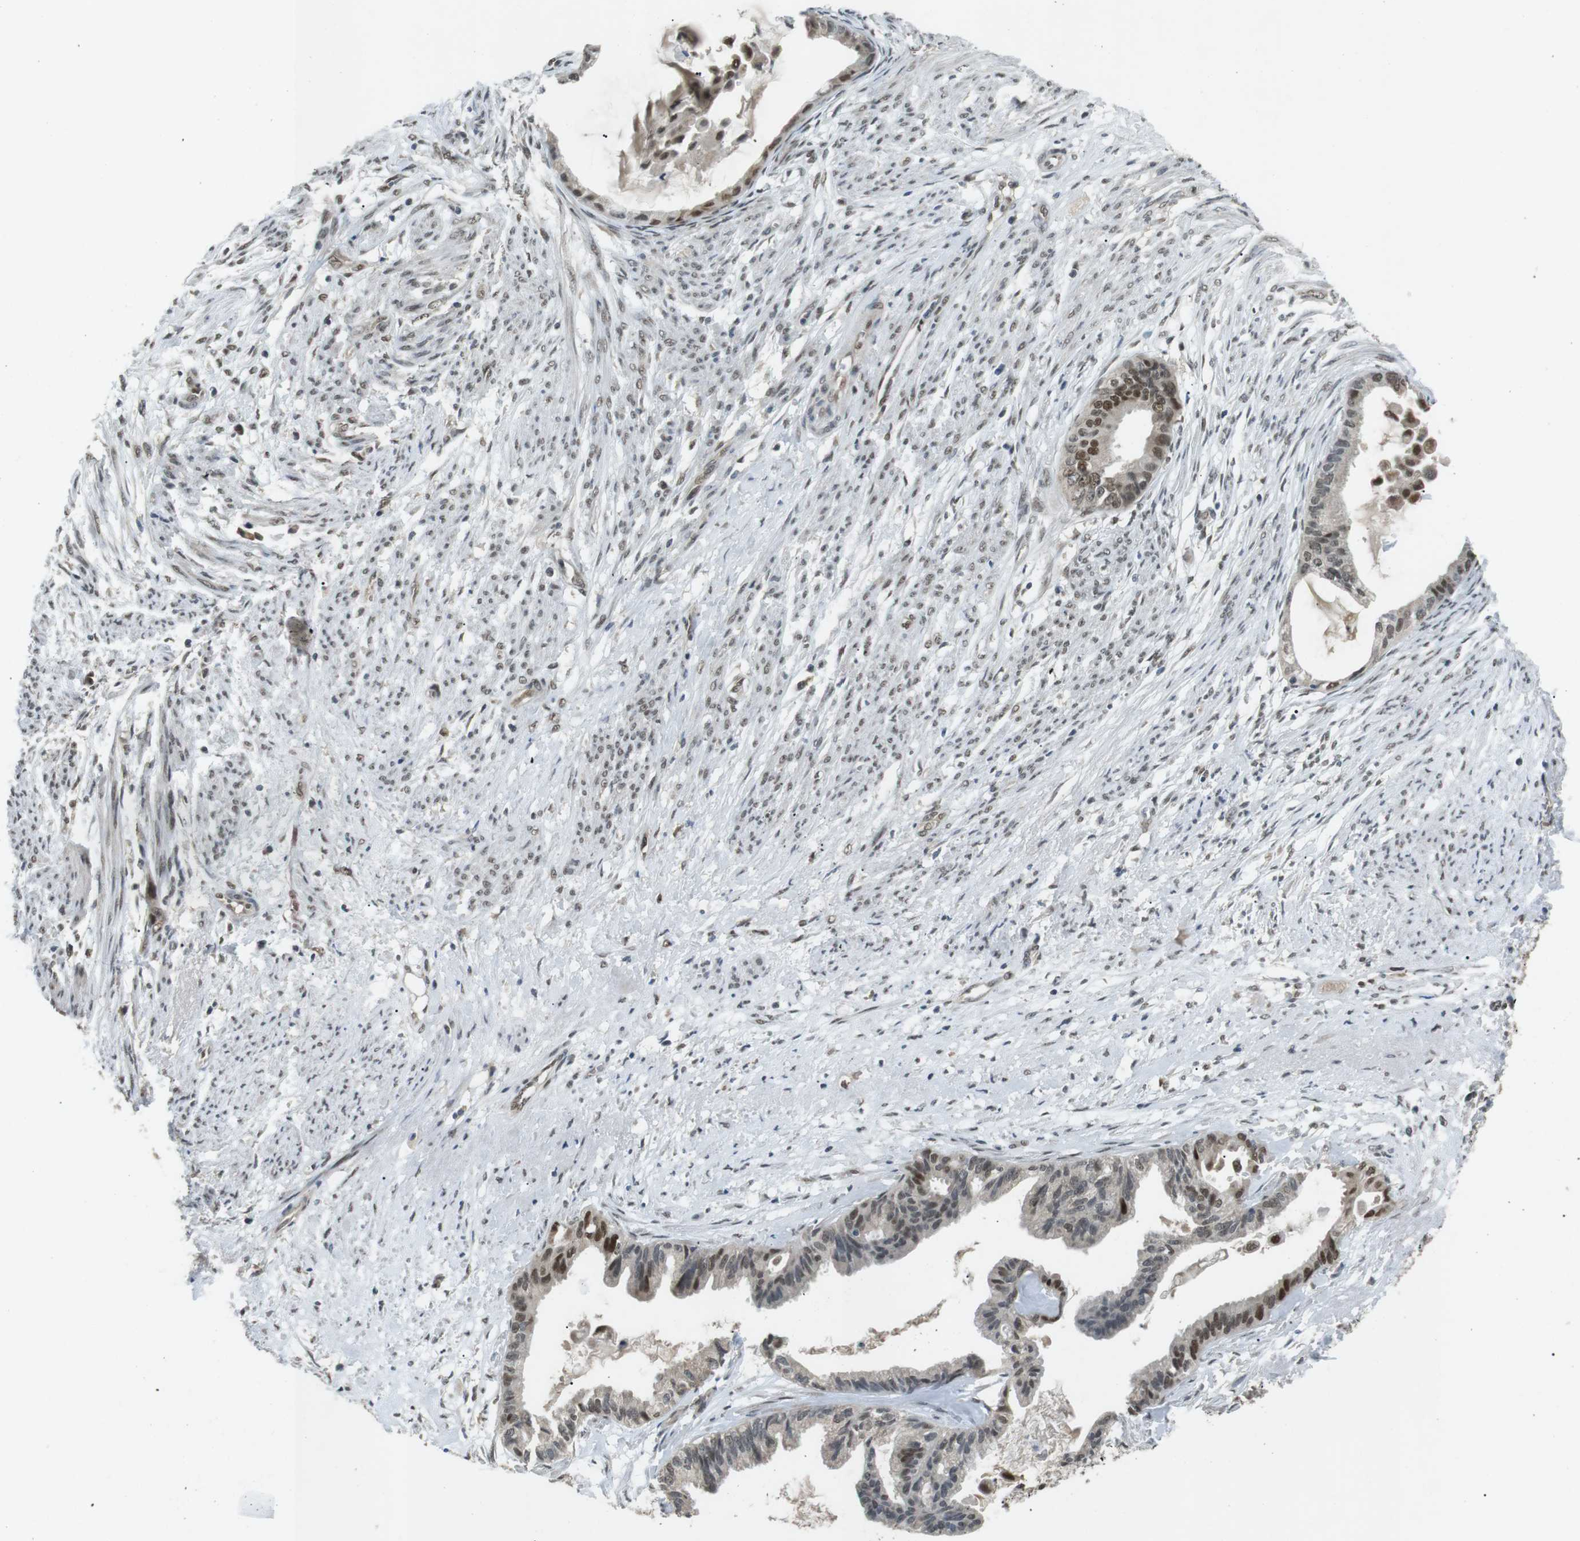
{"staining": {"intensity": "moderate", "quantity": "25%-75%", "location": "cytoplasmic/membranous,nuclear"}, "tissue": "cervical cancer", "cell_type": "Tumor cells", "image_type": "cancer", "snomed": [{"axis": "morphology", "description": "Normal tissue, NOS"}, {"axis": "morphology", "description": "Adenocarcinoma, NOS"}, {"axis": "topography", "description": "Cervix"}, {"axis": "topography", "description": "Endometrium"}], "caption": "Cervical adenocarcinoma was stained to show a protein in brown. There is medium levels of moderate cytoplasmic/membranous and nuclear staining in about 25%-75% of tumor cells.", "gene": "ORAI3", "patient": {"sex": "female", "age": 86}}